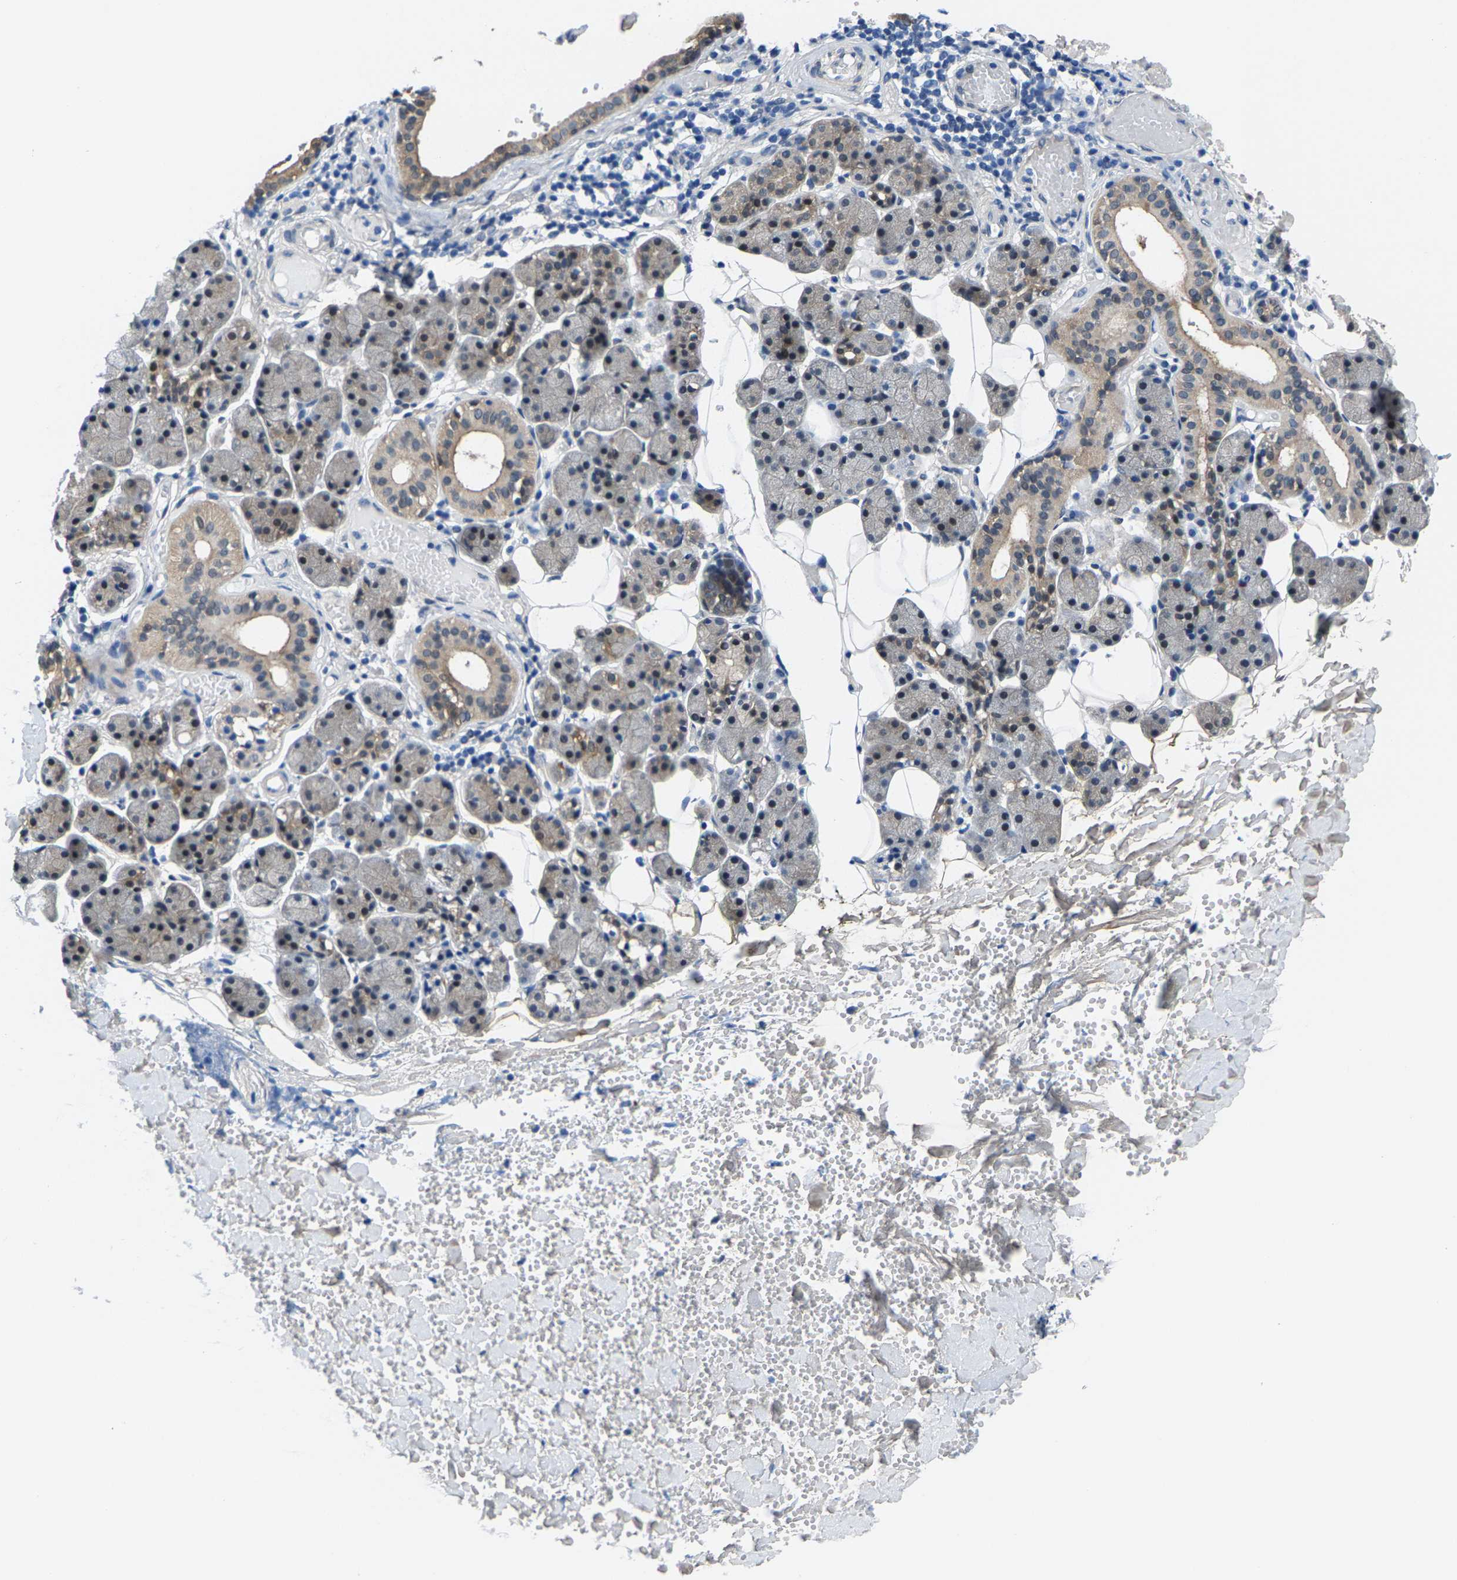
{"staining": {"intensity": "weak", "quantity": "25%-75%", "location": "cytoplasmic/membranous"}, "tissue": "salivary gland", "cell_type": "Glandular cells", "image_type": "normal", "snomed": [{"axis": "morphology", "description": "Normal tissue, NOS"}, {"axis": "topography", "description": "Salivary gland"}], "caption": "DAB (3,3'-diaminobenzidine) immunohistochemical staining of unremarkable salivary gland shows weak cytoplasmic/membranous protein staining in approximately 25%-75% of glandular cells. Using DAB (brown) and hematoxylin (blue) stains, captured at high magnification using brightfield microscopy.", "gene": "SSH3", "patient": {"sex": "female", "age": 33}}